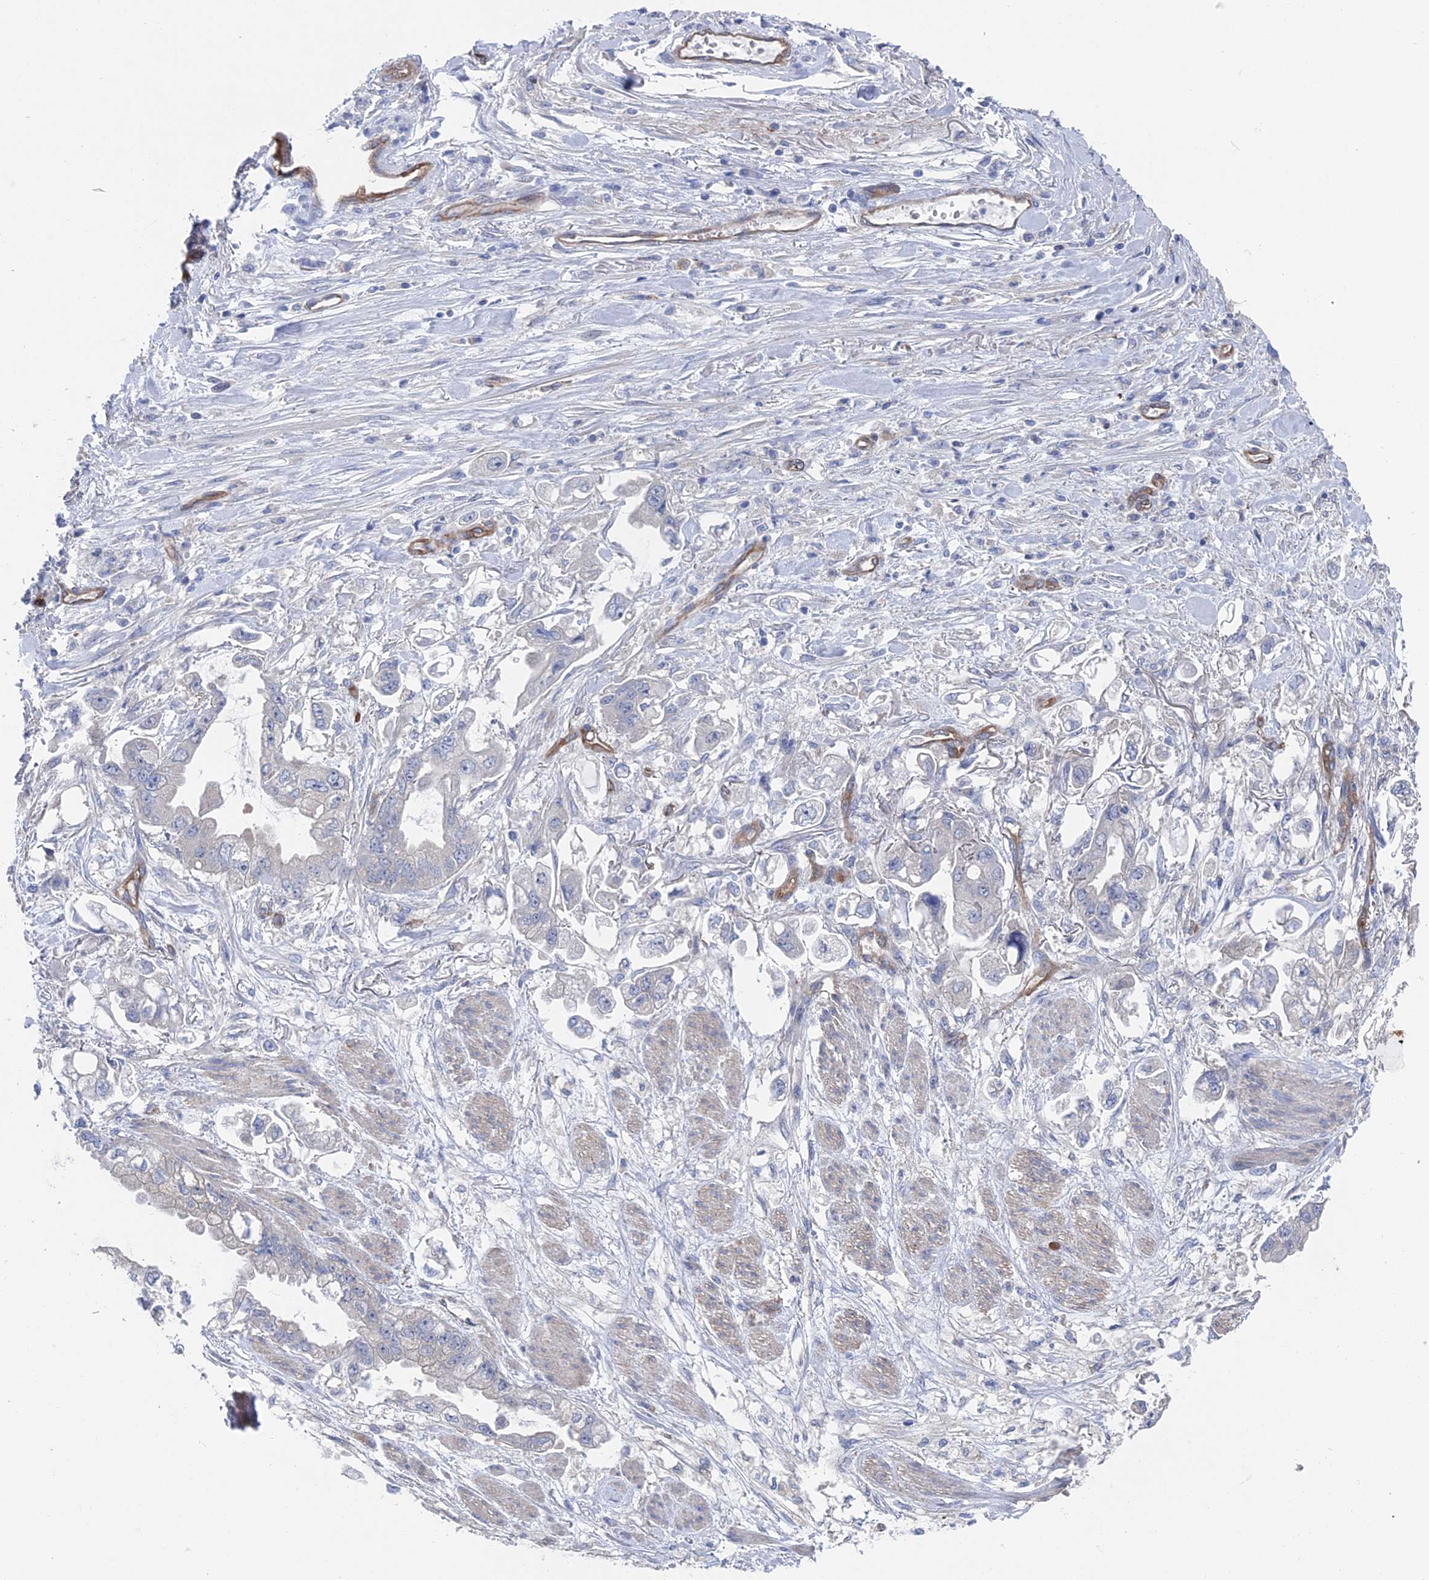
{"staining": {"intensity": "weak", "quantity": "<25%", "location": "cytoplasmic/membranous"}, "tissue": "stomach cancer", "cell_type": "Tumor cells", "image_type": "cancer", "snomed": [{"axis": "morphology", "description": "Adenocarcinoma, NOS"}, {"axis": "topography", "description": "Stomach"}], "caption": "A histopathology image of human adenocarcinoma (stomach) is negative for staining in tumor cells.", "gene": "ARAP3", "patient": {"sex": "male", "age": 62}}